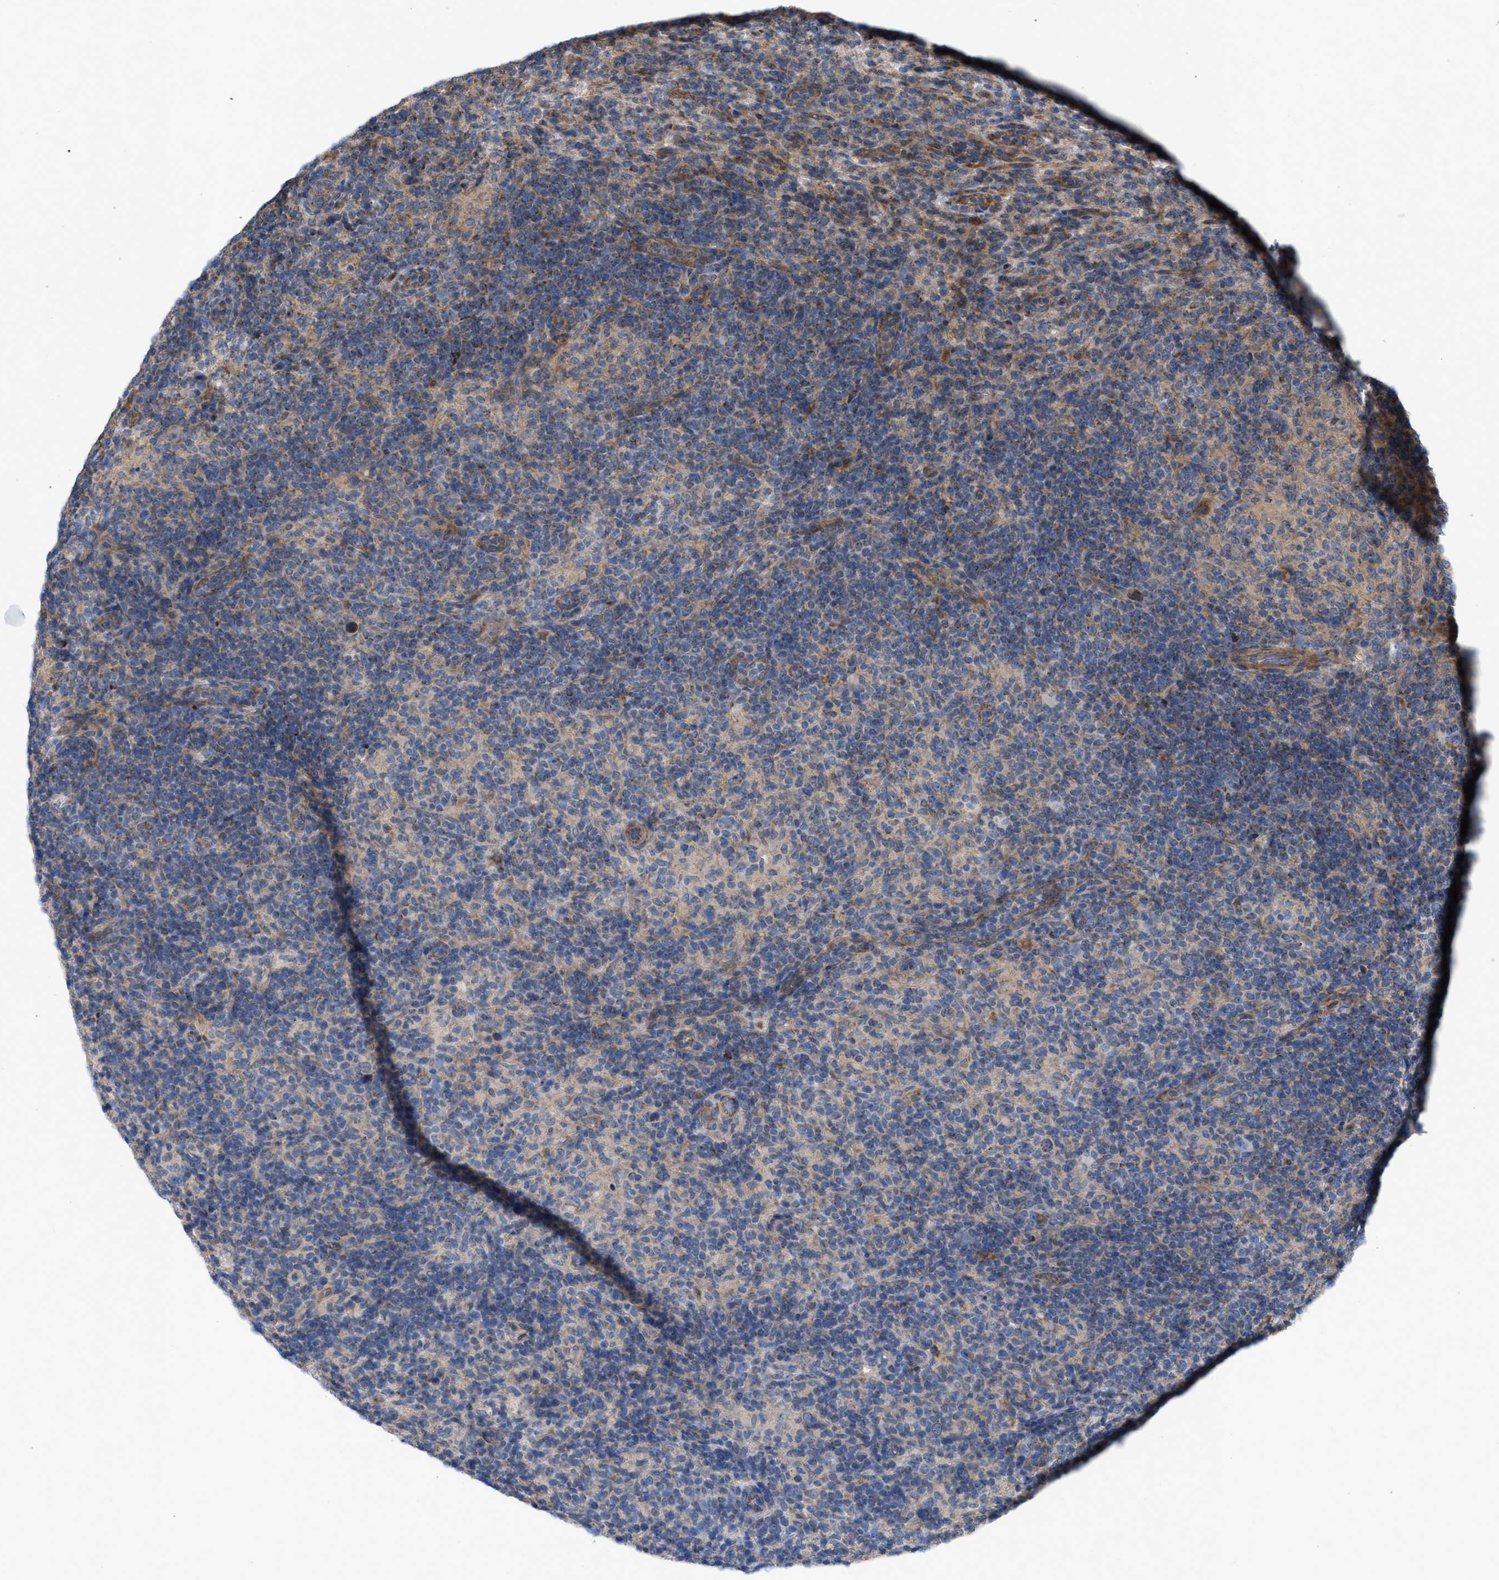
{"staining": {"intensity": "weak", "quantity": ">75%", "location": "cytoplasmic/membranous"}, "tissue": "lymphoma", "cell_type": "Tumor cells", "image_type": "cancer", "snomed": [{"axis": "morphology", "description": "Hodgkin's disease, NOS"}, {"axis": "topography", "description": "Lymph node"}], "caption": "Lymphoma tissue shows weak cytoplasmic/membranous positivity in approximately >75% of tumor cells", "gene": "OXSM", "patient": {"sex": "male", "age": 70}}